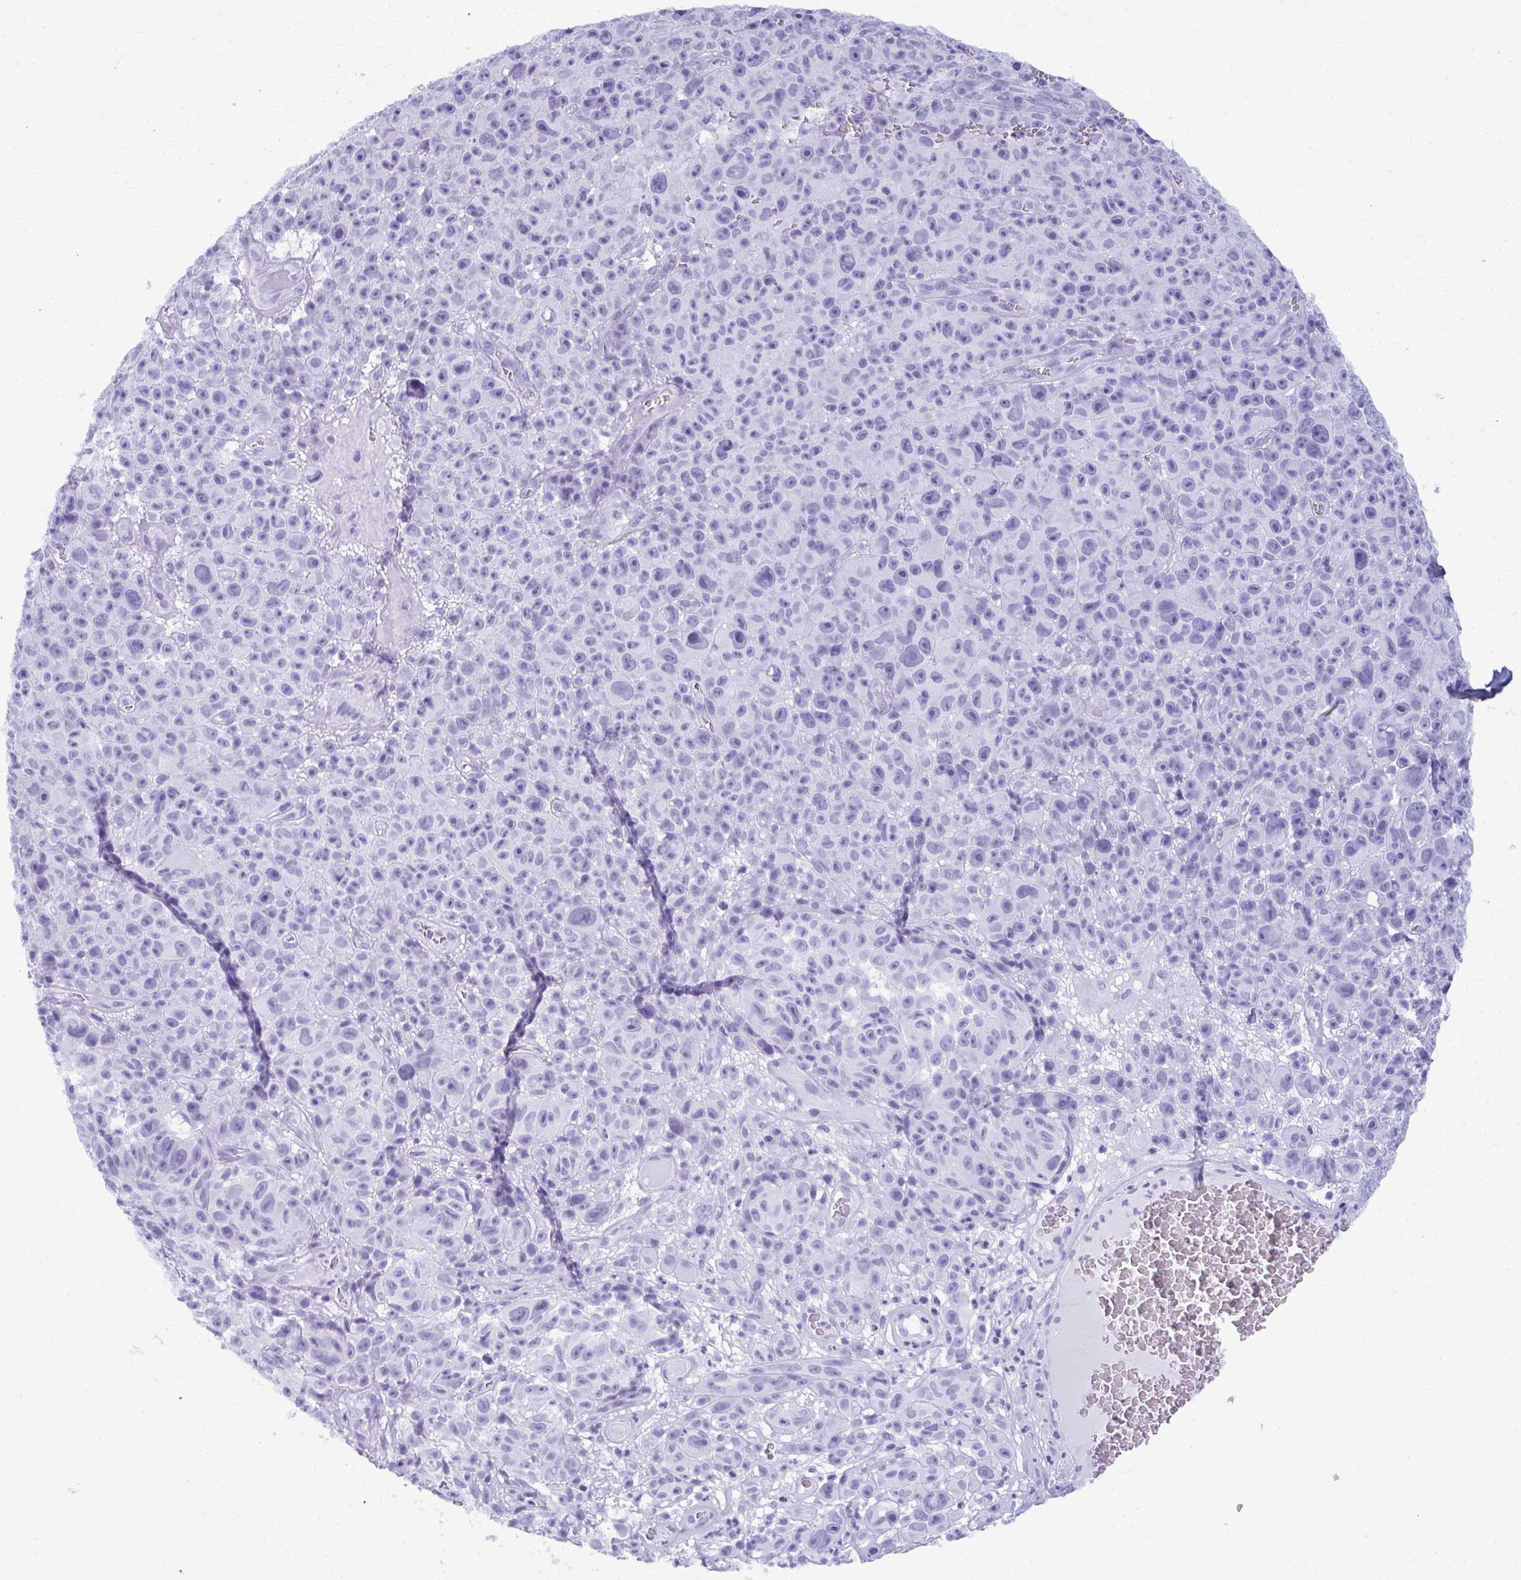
{"staining": {"intensity": "negative", "quantity": "none", "location": "none"}, "tissue": "melanoma", "cell_type": "Tumor cells", "image_type": "cancer", "snomed": [{"axis": "morphology", "description": "Malignant melanoma, NOS"}, {"axis": "topography", "description": "Skin"}], "caption": "The immunohistochemistry histopathology image has no significant staining in tumor cells of melanoma tissue.", "gene": "MAF1", "patient": {"sex": "female", "age": 82}}